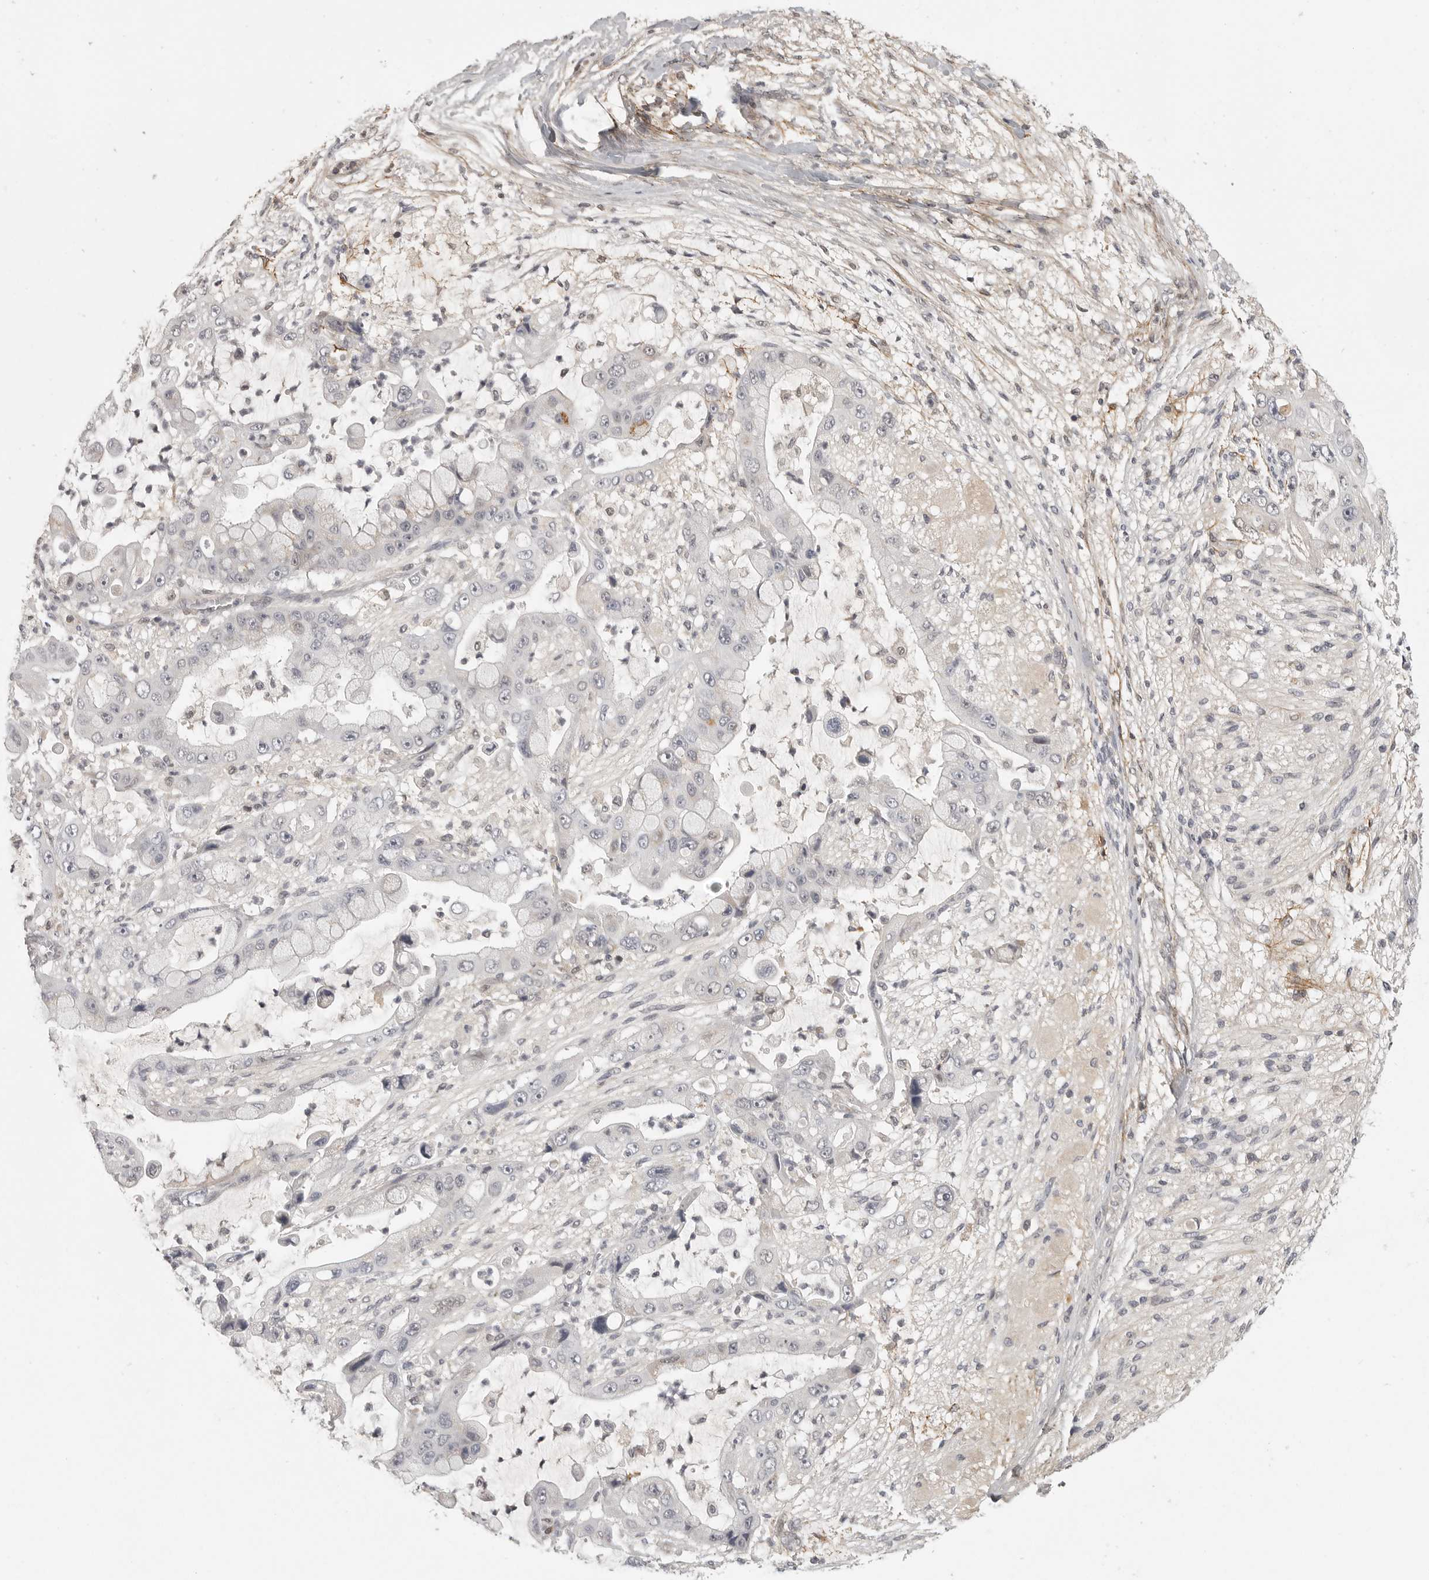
{"staining": {"intensity": "negative", "quantity": "none", "location": "none"}, "tissue": "liver cancer", "cell_type": "Tumor cells", "image_type": "cancer", "snomed": [{"axis": "morphology", "description": "Cholangiocarcinoma"}, {"axis": "topography", "description": "Liver"}], "caption": "Image shows no significant protein staining in tumor cells of liver cancer.", "gene": "UROD", "patient": {"sex": "female", "age": 54}}